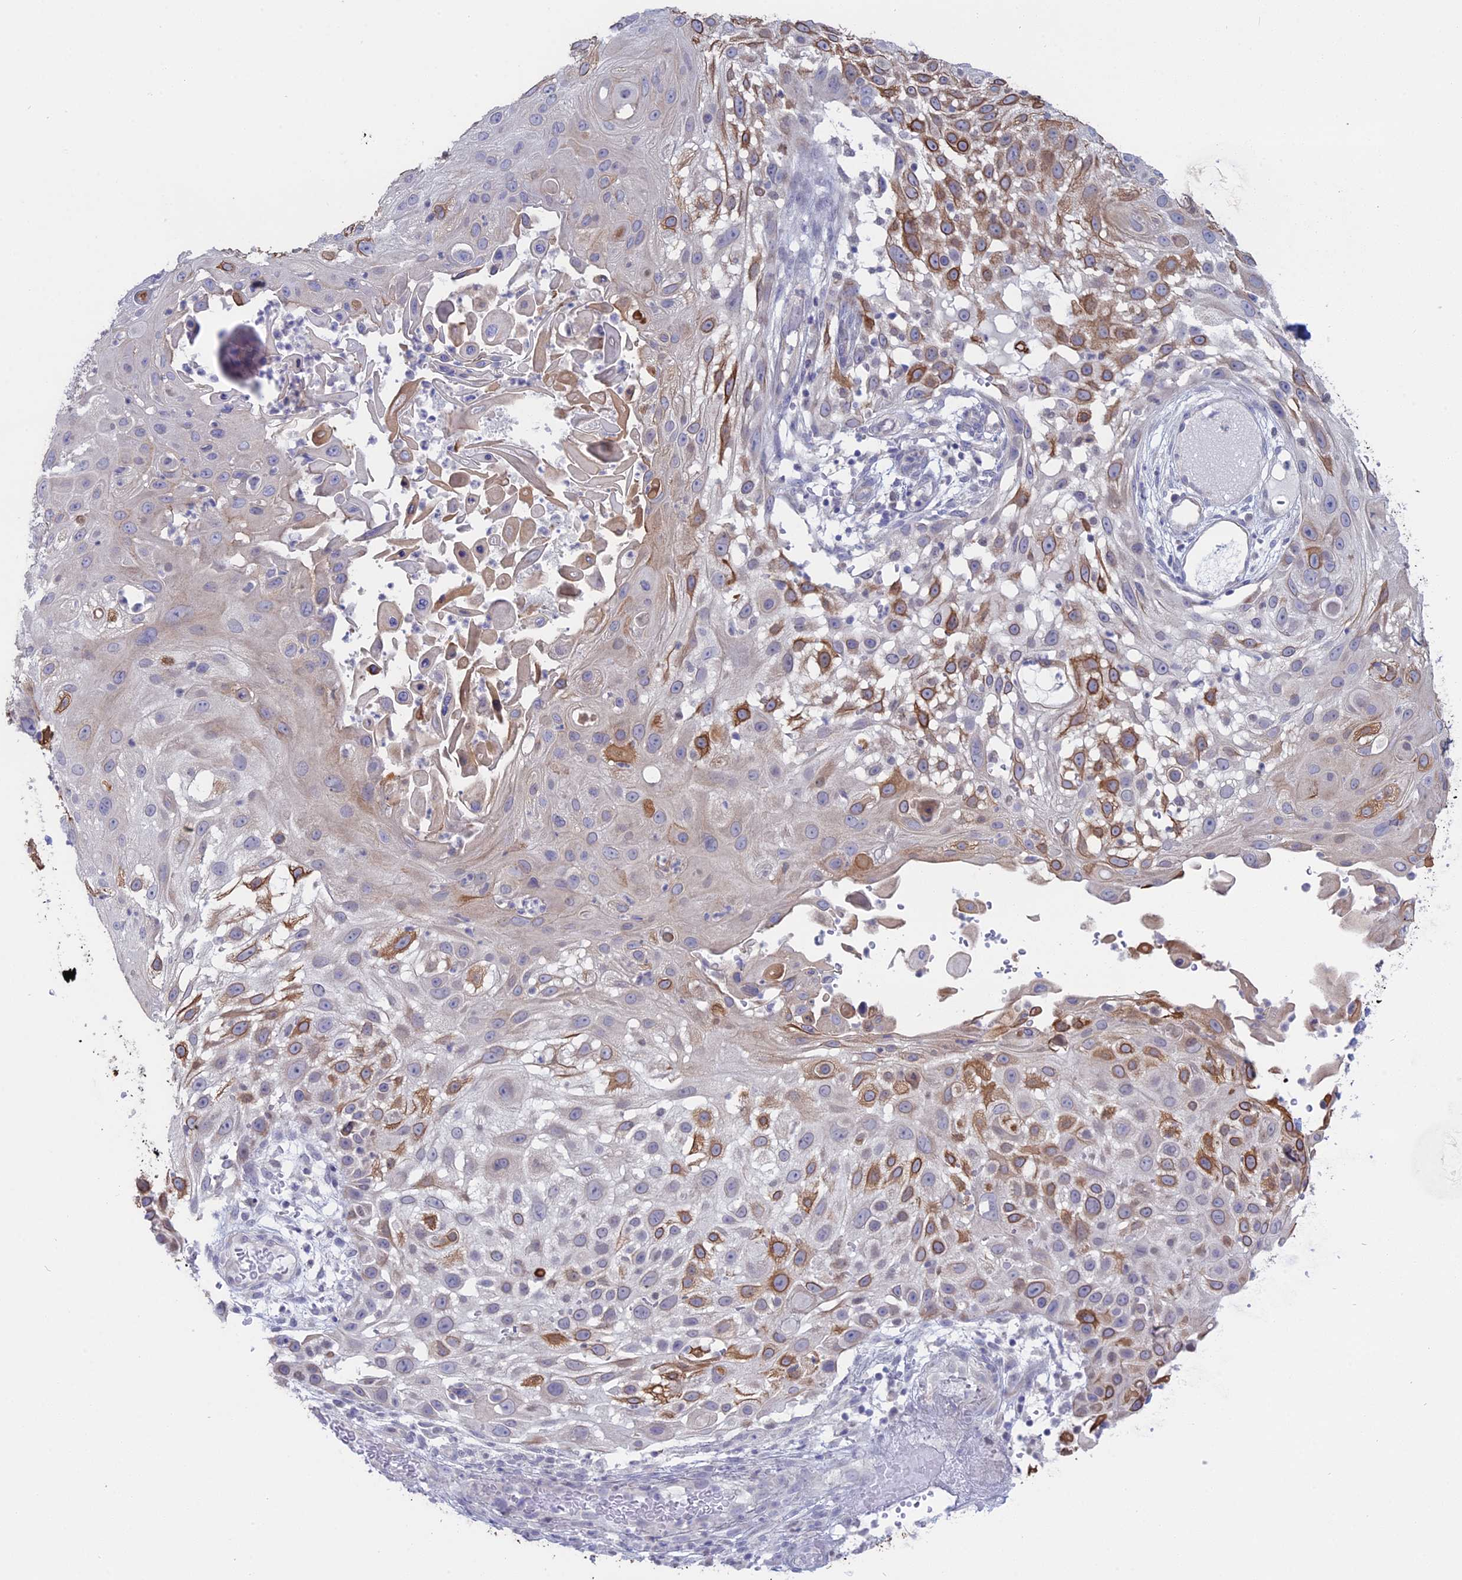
{"staining": {"intensity": "moderate", "quantity": ">75%", "location": "cytoplasmic/membranous"}, "tissue": "skin cancer", "cell_type": "Tumor cells", "image_type": "cancer", "snomed": [{"axis": "morphology", "description": "Squamous cell carcinoma, NOS"}, {"axis": "topography", "description": "Skin"}], "caption": "Immunohistochemistry (DAB (3,3'-diaminobenzidine)) staining of human squamous cell carcinoma (skin) reveals moderate cytoplasmic/membranous protein staining in about >75% of tumor cells.", "gene": "MYO5B", "patient": {"sex": "female", "age": 44}}